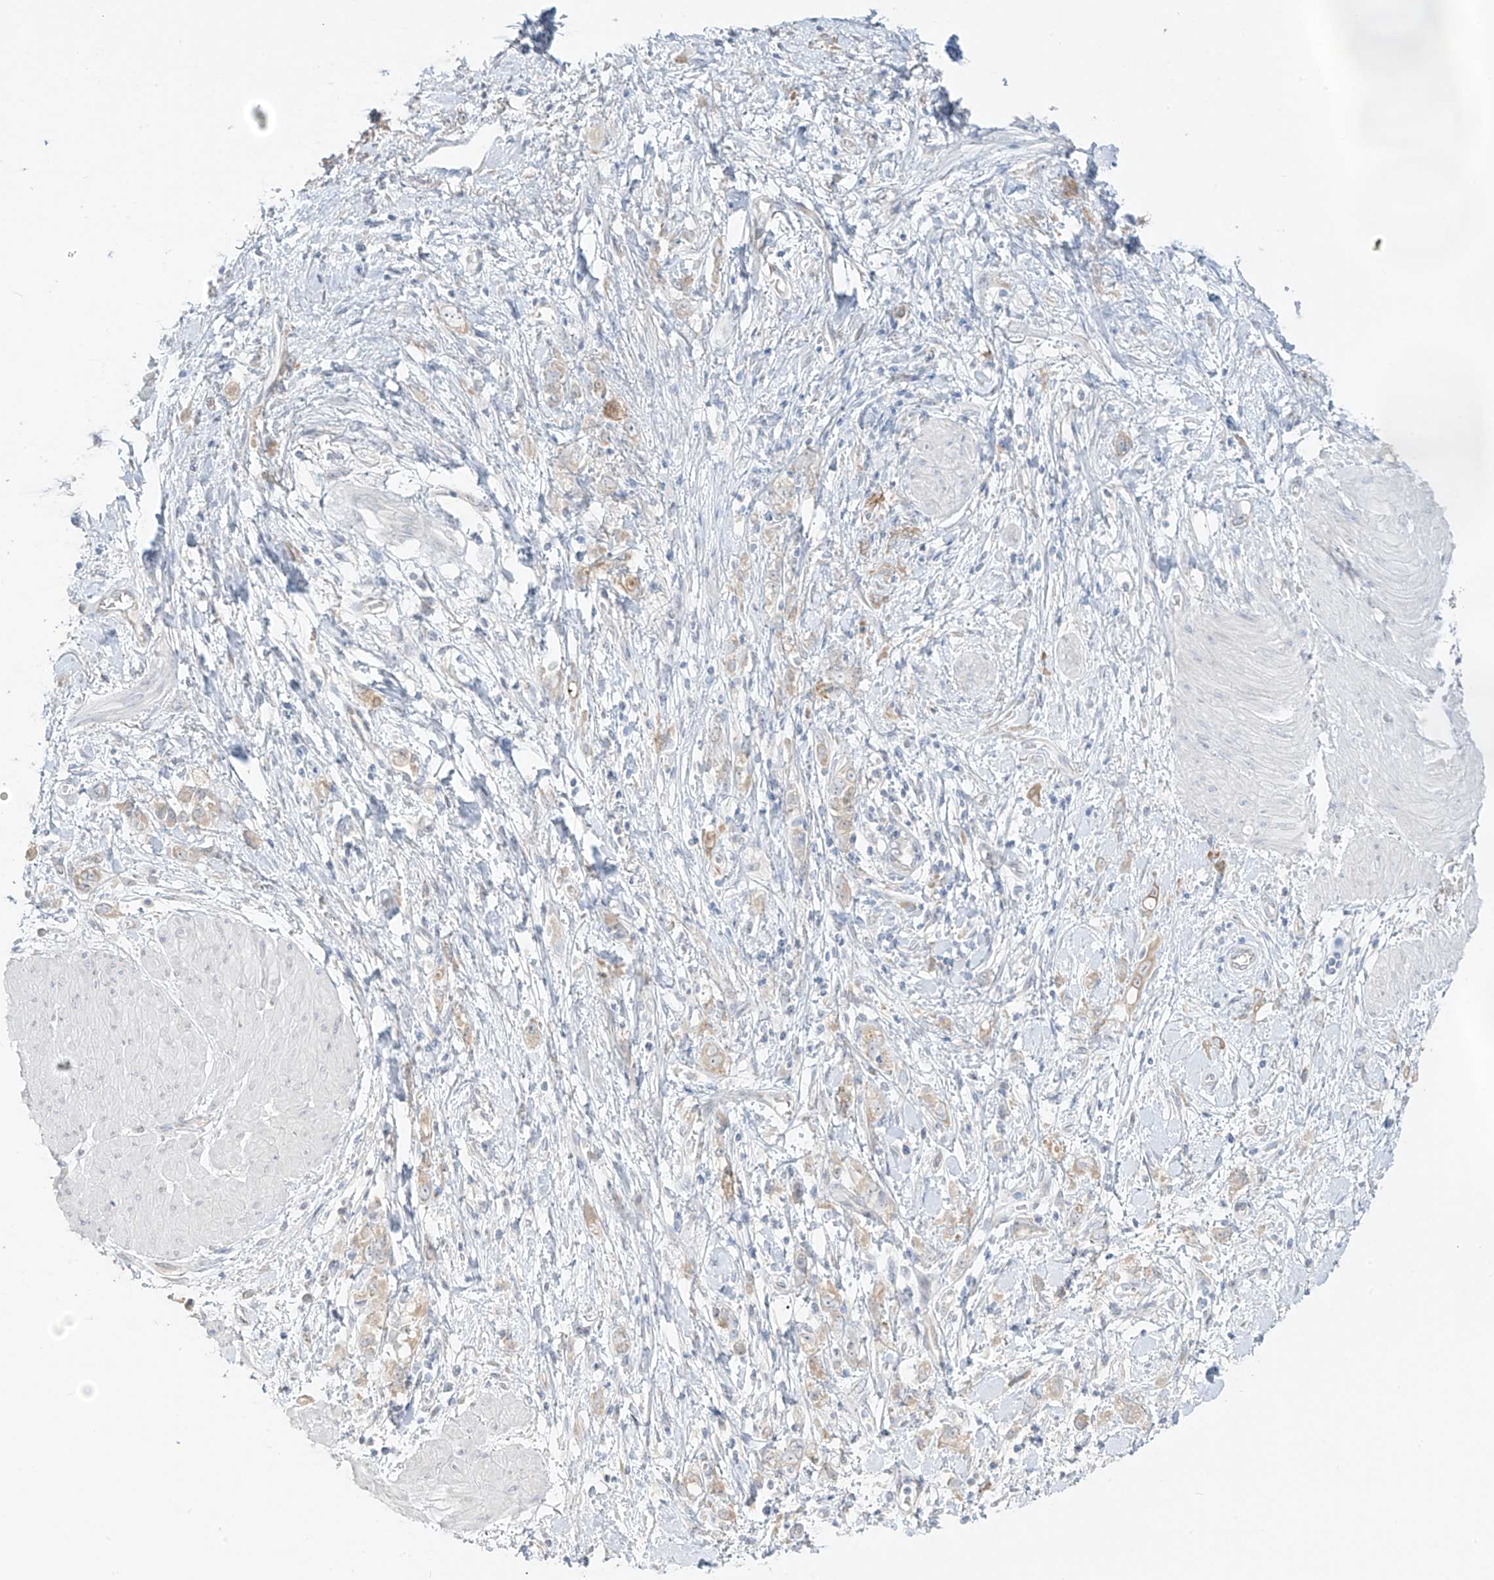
{"staining": {"intensity": "weak", "quantity": "<25%", "location": "cytoplasmic/membranous"}, "tissue": "stomach cancer", "cell_type": "Tumor cells", "image_type": "cancer", "snomed": [{"axis": "morphology", "description": "Adenocarcinoma, NOS"}, {"axis": "topography", "description": "Stomach"}], "caption": "DAB immunohistochemical staining of stomach cancer displays no significant positivity in tumor cells.", "gene": "DCDC2", "patient": {"sex": "female", "age": 76}}